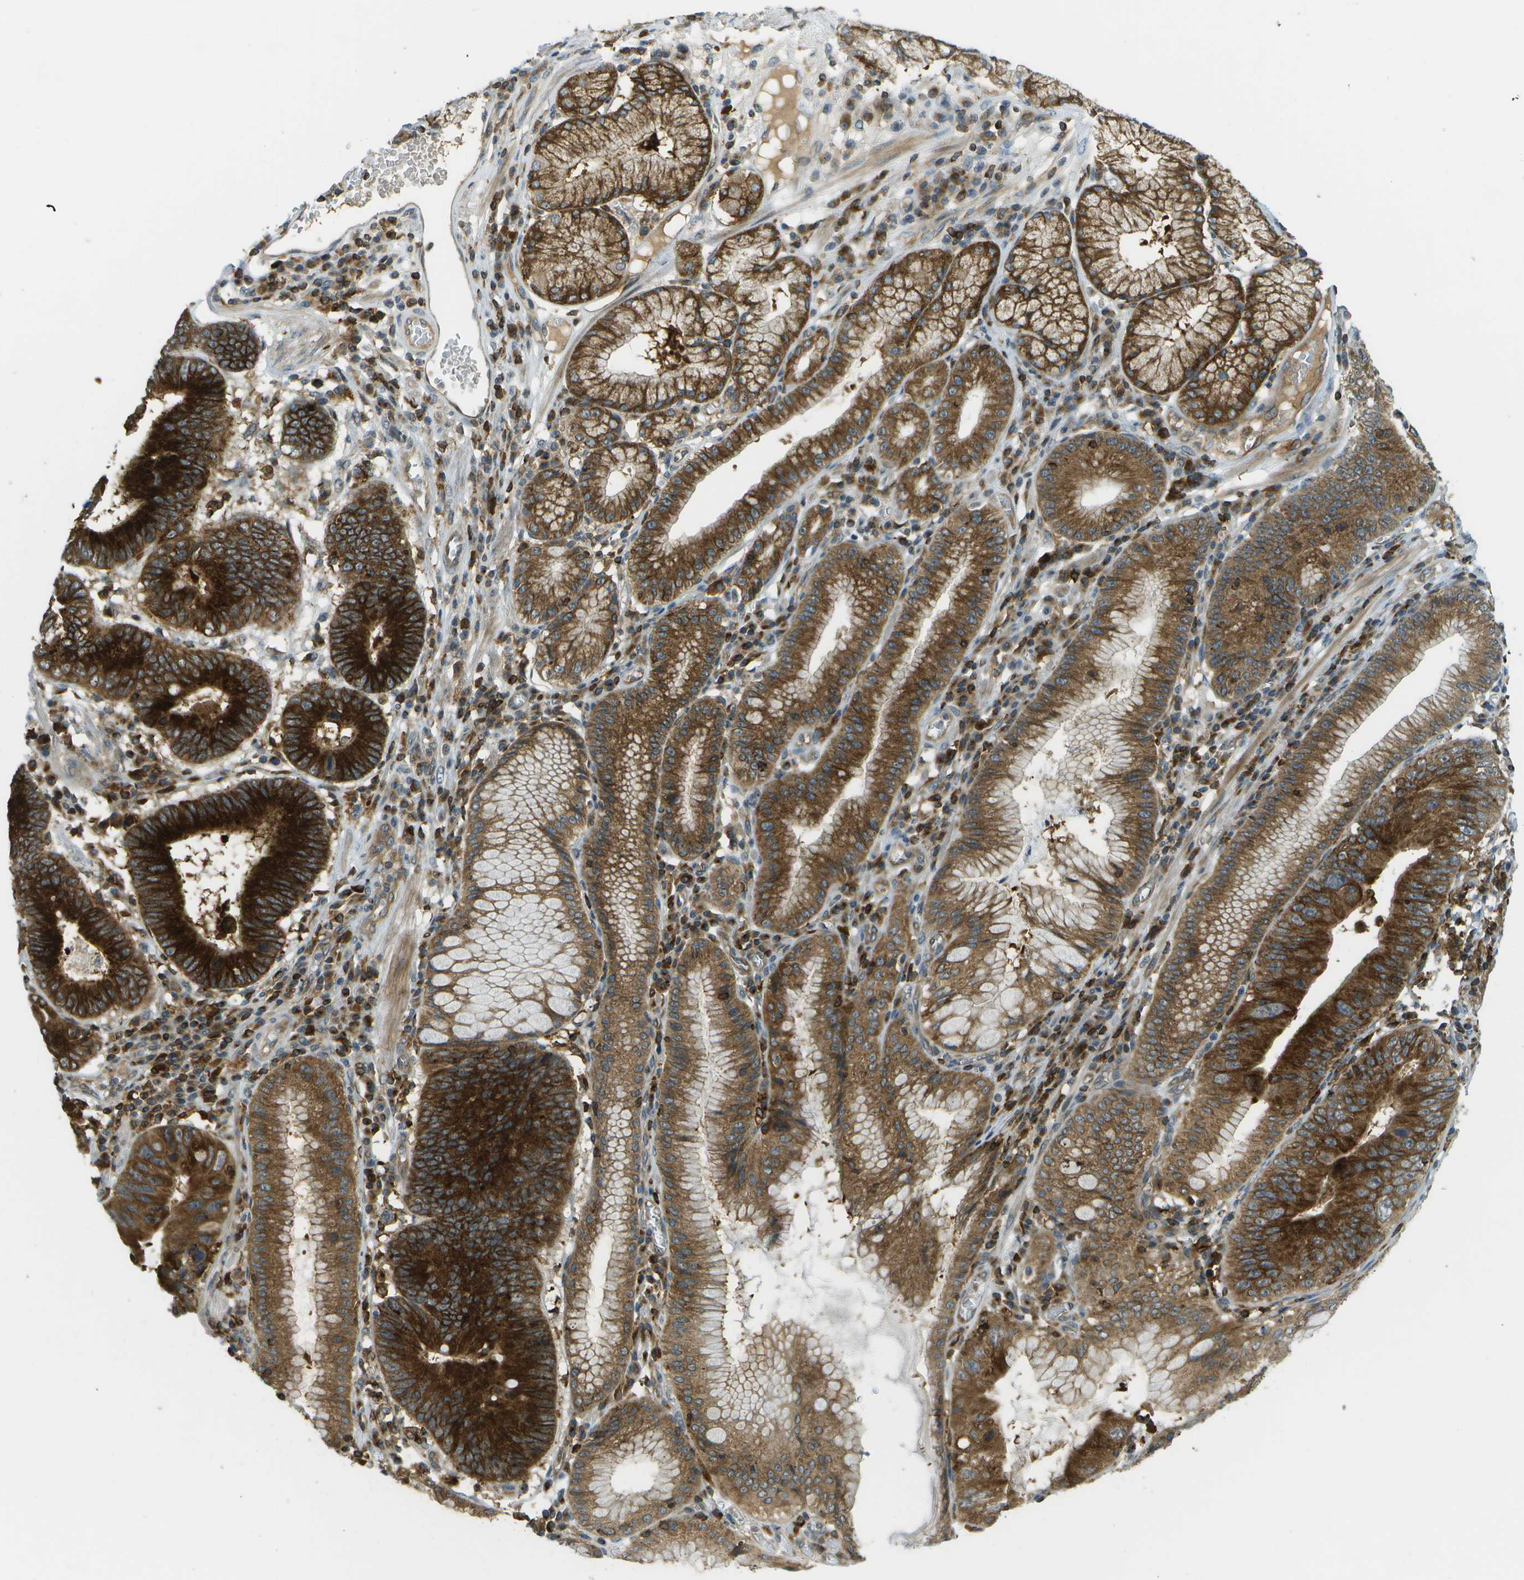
{"staining": {"intensity": "strong", "quantity": ">75%", "location": "cytoplasmic/membranous"}, "tissue": "stomach cancer", "cell_type": "Tumor cells", "image_type": "cancer", "snomed": [{"axis": "morphology", "description": "Adenocarcinoma, NOS"}, {"axis": "topography", "description": "Stomach"}], "caption": "Immunohistochemistry (DAB (3,3'-diaminobenzidine)) staining of stomach cancer (adenocarcinoma) reveals strong cytoplasmic/membranous protein staining in approximately >75% of tumor cells.", "gene": "TMTC1", "patient": {"sex": "male", "age": 59}}